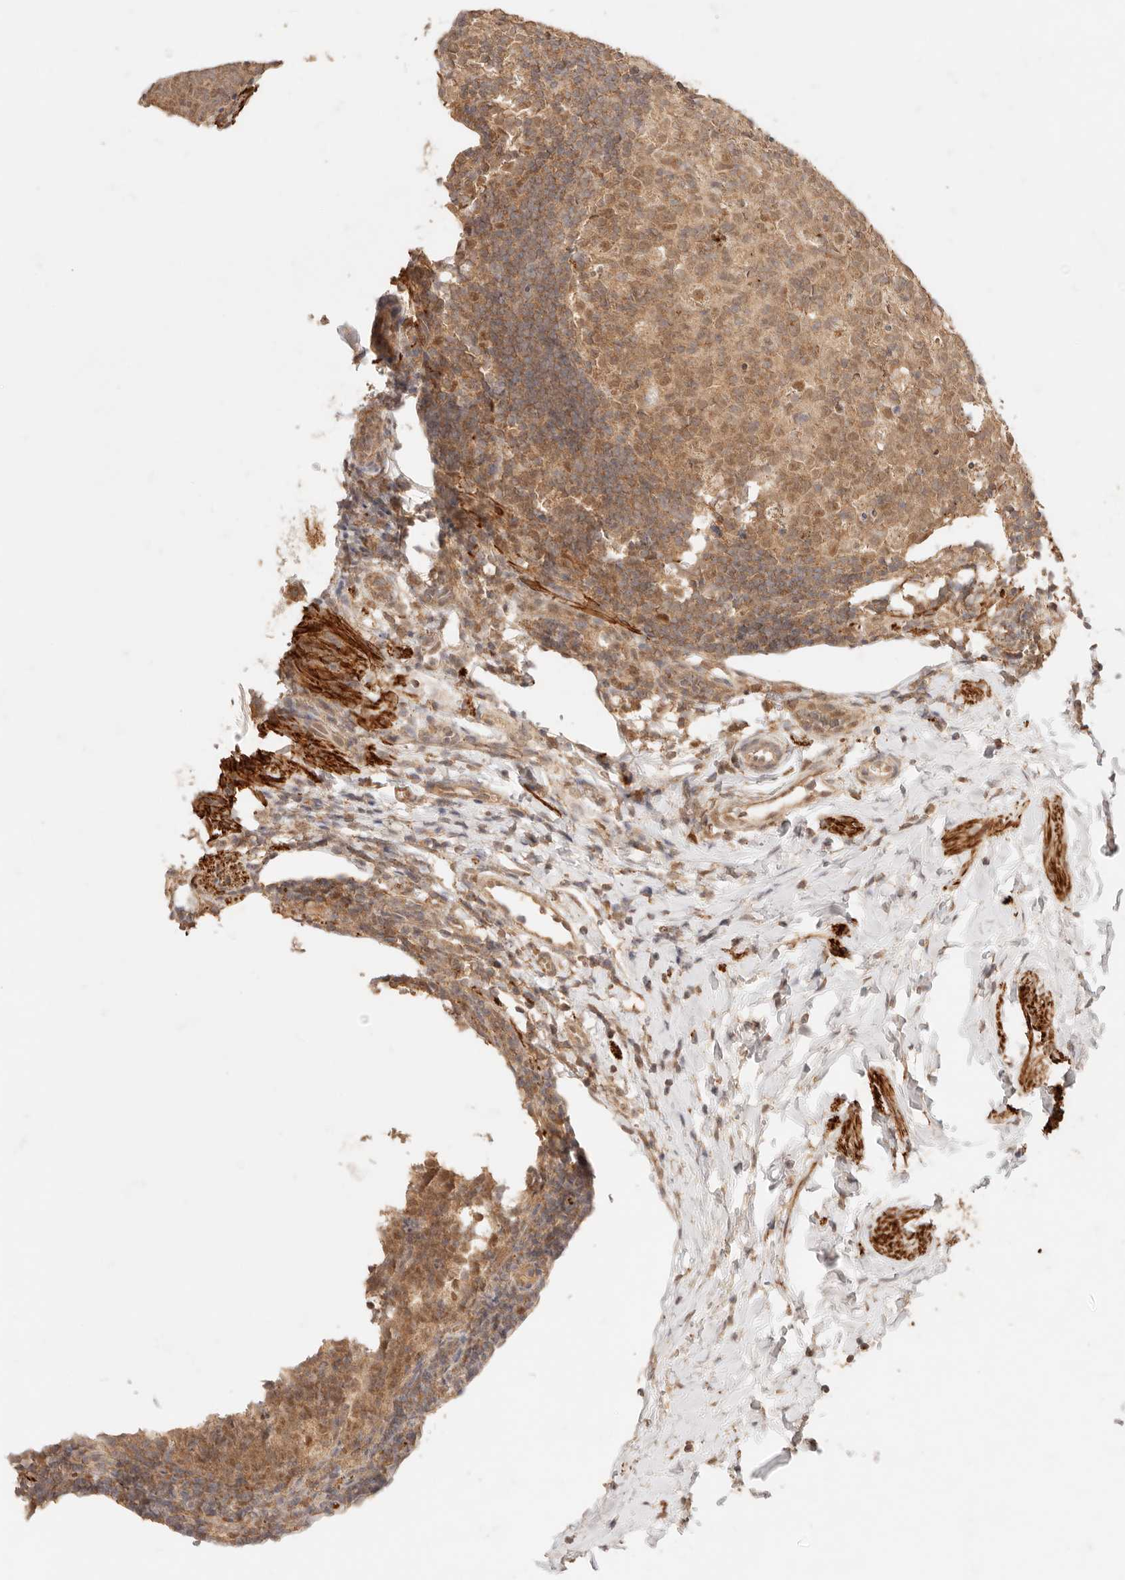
{"staining": {"intensity": "moderate", "quantity": ">75%", "location": "cytoplasmic/membranous,nuclear"}, "tissue": "appendix", "cell_type": "Glandular cells", "image_type": "normal", "snomed": [{"axis": "morphology", "description": "Normal tissue, NOS"}, {"axis": "topography", "description": "Appendix"}], "caption": "Protein expression analysis of unremarkable appendix reveals moderate cytoplasmic/membranous,nuclear positivity in approximately >75% of glandular cells.", "gene": "TRIM11", "patient": {"sex": "male", "age": 1}}